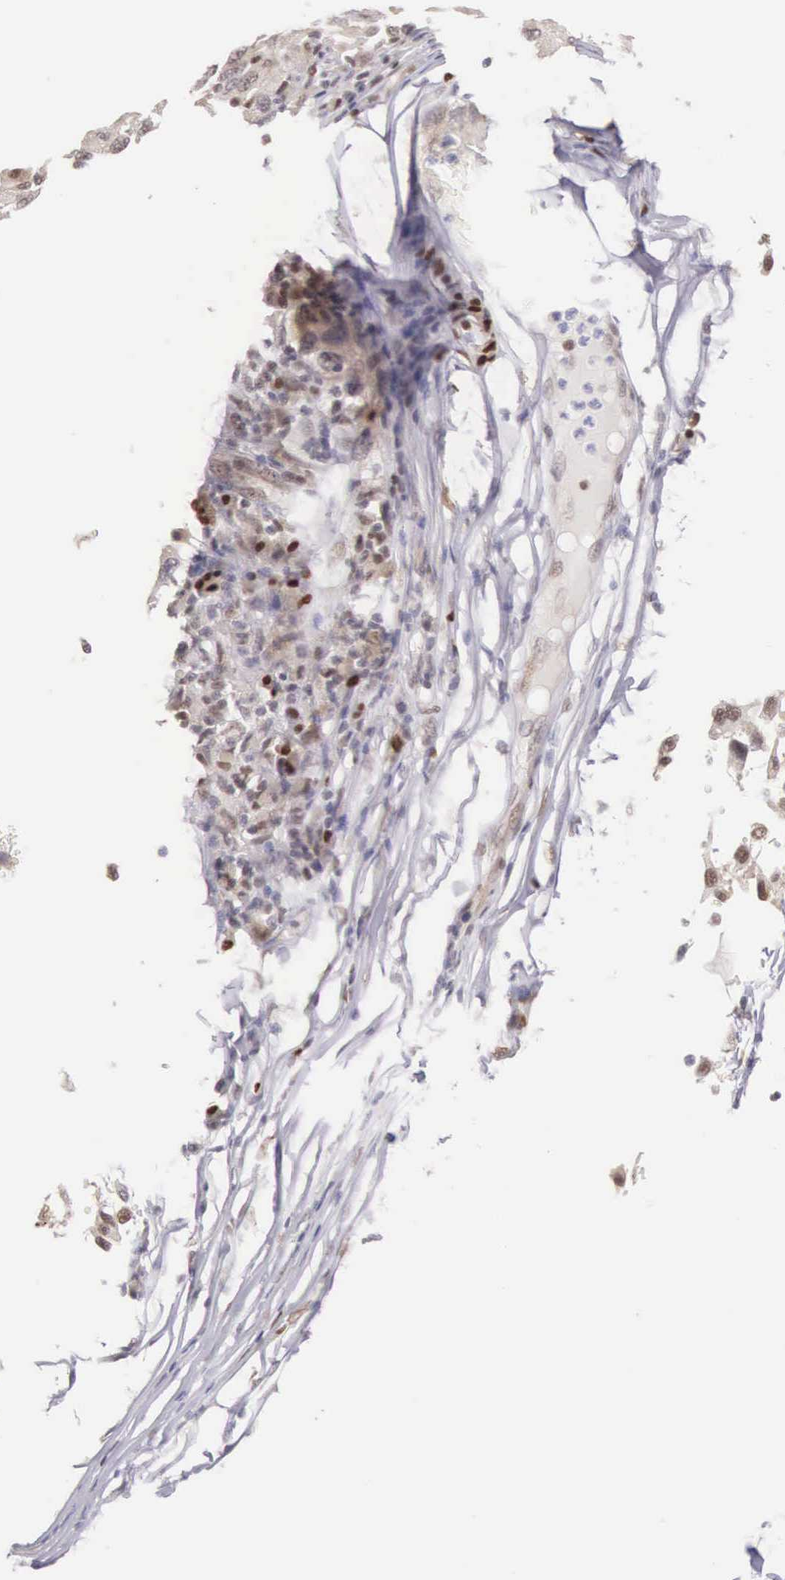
{"staining": {"intensity": "strong", "quantity": "<25%", "location": "cytoplasmic/membranous,nuclear"}, "tissue": "melanoma", "cell_type": "Tumor cells", "image_type": "cancer", "snomed": [{"axis": "morphology", "description": "Malignant melanoma, NOS"}, {"axis": "topography", "description": "Skin"}], "caption": "Protein analysis of melanoma tissue demonstrates strong cytoplasmic/membranous and nuclear staining in approximately <25% of tumor cells.", "gene": "CCDC117", "patient": {"sex": "female", "age": 77}}